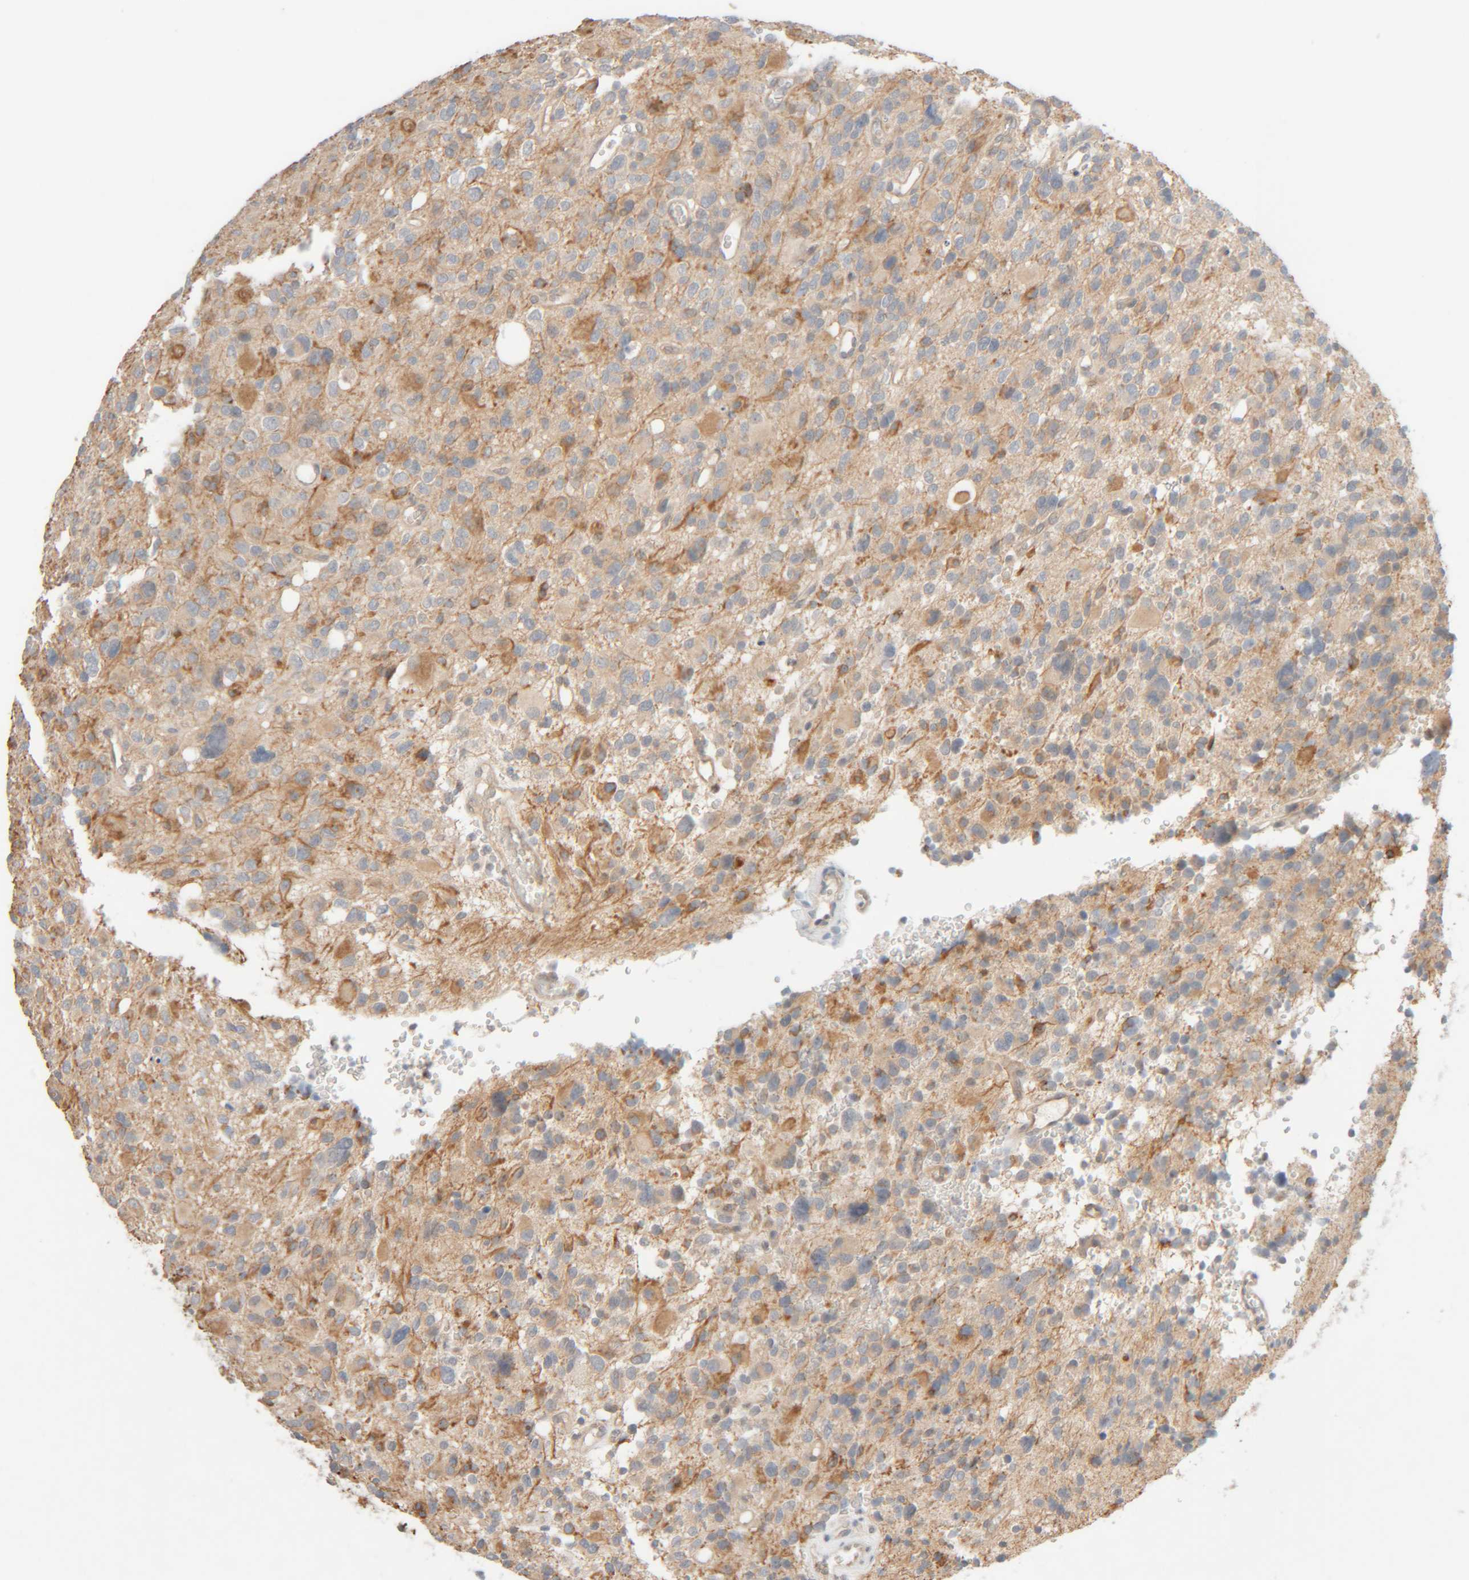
{"staining": {"intensity": "moderate", "quantity": "<25%", "location": "cytoplasmic/membranous"}, "tissue": "glioma", "cell_type": "Tumor cells", "image_type": "cancer", "snomed": [{"axis": "morphology", "description": "Glioma, malignant, High grade"}, {"axis": "topography", "description": "Brain"}], "caption": "An immunohistochemistry histopathology image of tumor tissue is shown. Protein staining in brown labels moderate cytoplasmic/membranous positivity in glioma within tumor cells.", "gene": "CHKA", "patient": {"sex": "male", "age": 48}}